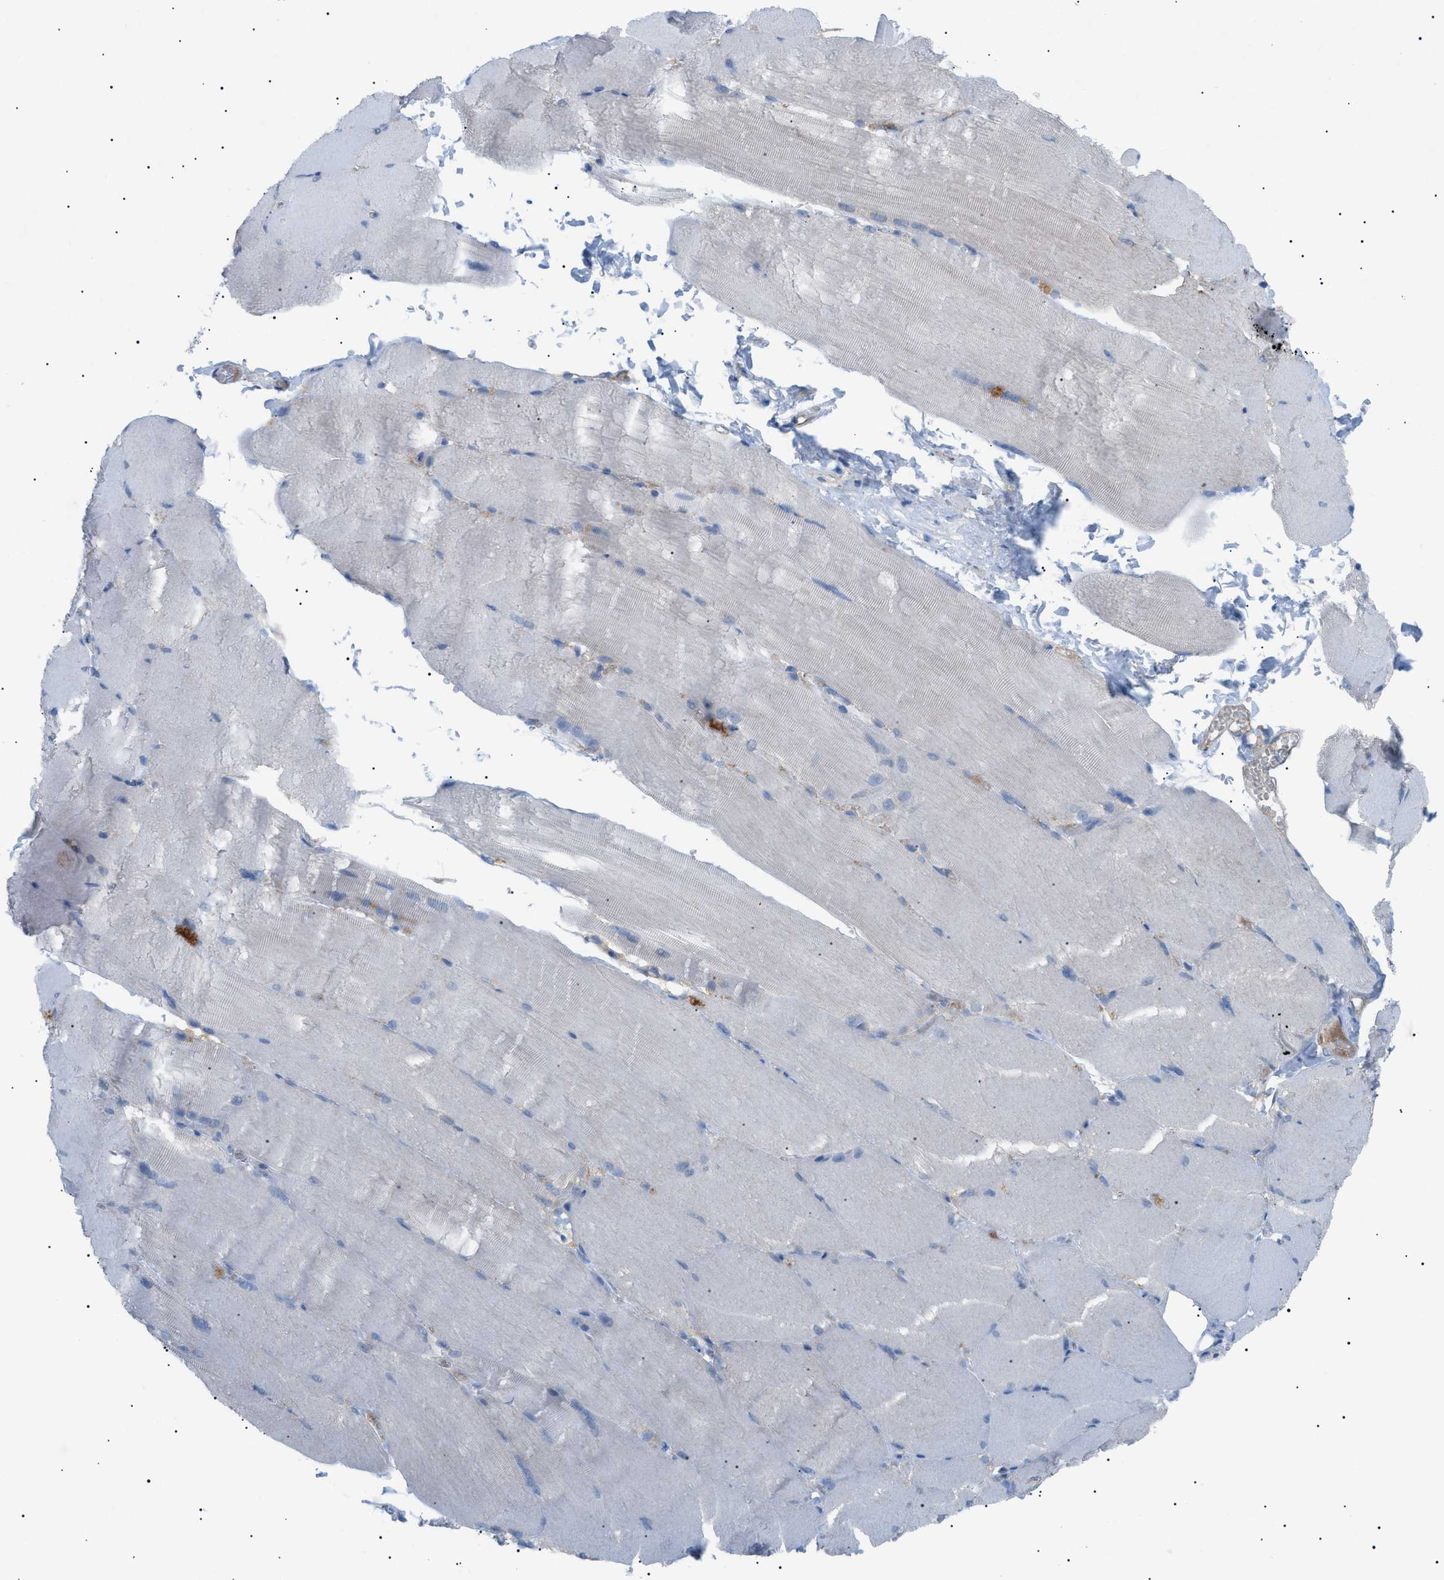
{"staining": {"intensity": "weak", "quantity": "<25%", "location": "cytoplasmic/membranous"}, "tissue": "skeletal muscle", "cell_type": "Myocytes", "image_type": "normal", "snomed": [{"axis": "morphology", "description": "Normal tissue, NOS"}, {"axis": "topography", "description": "Skin"}, {"axis": "topography", "description": "Skeletal muscle"}], "caption": "DAB immunohistochemical staining of unremarkable skeletal muscle demonstrates no significant positivity in myocytes.", "gene": "ADAMTS1", "patient": {"sex": "male", "age": 83}}